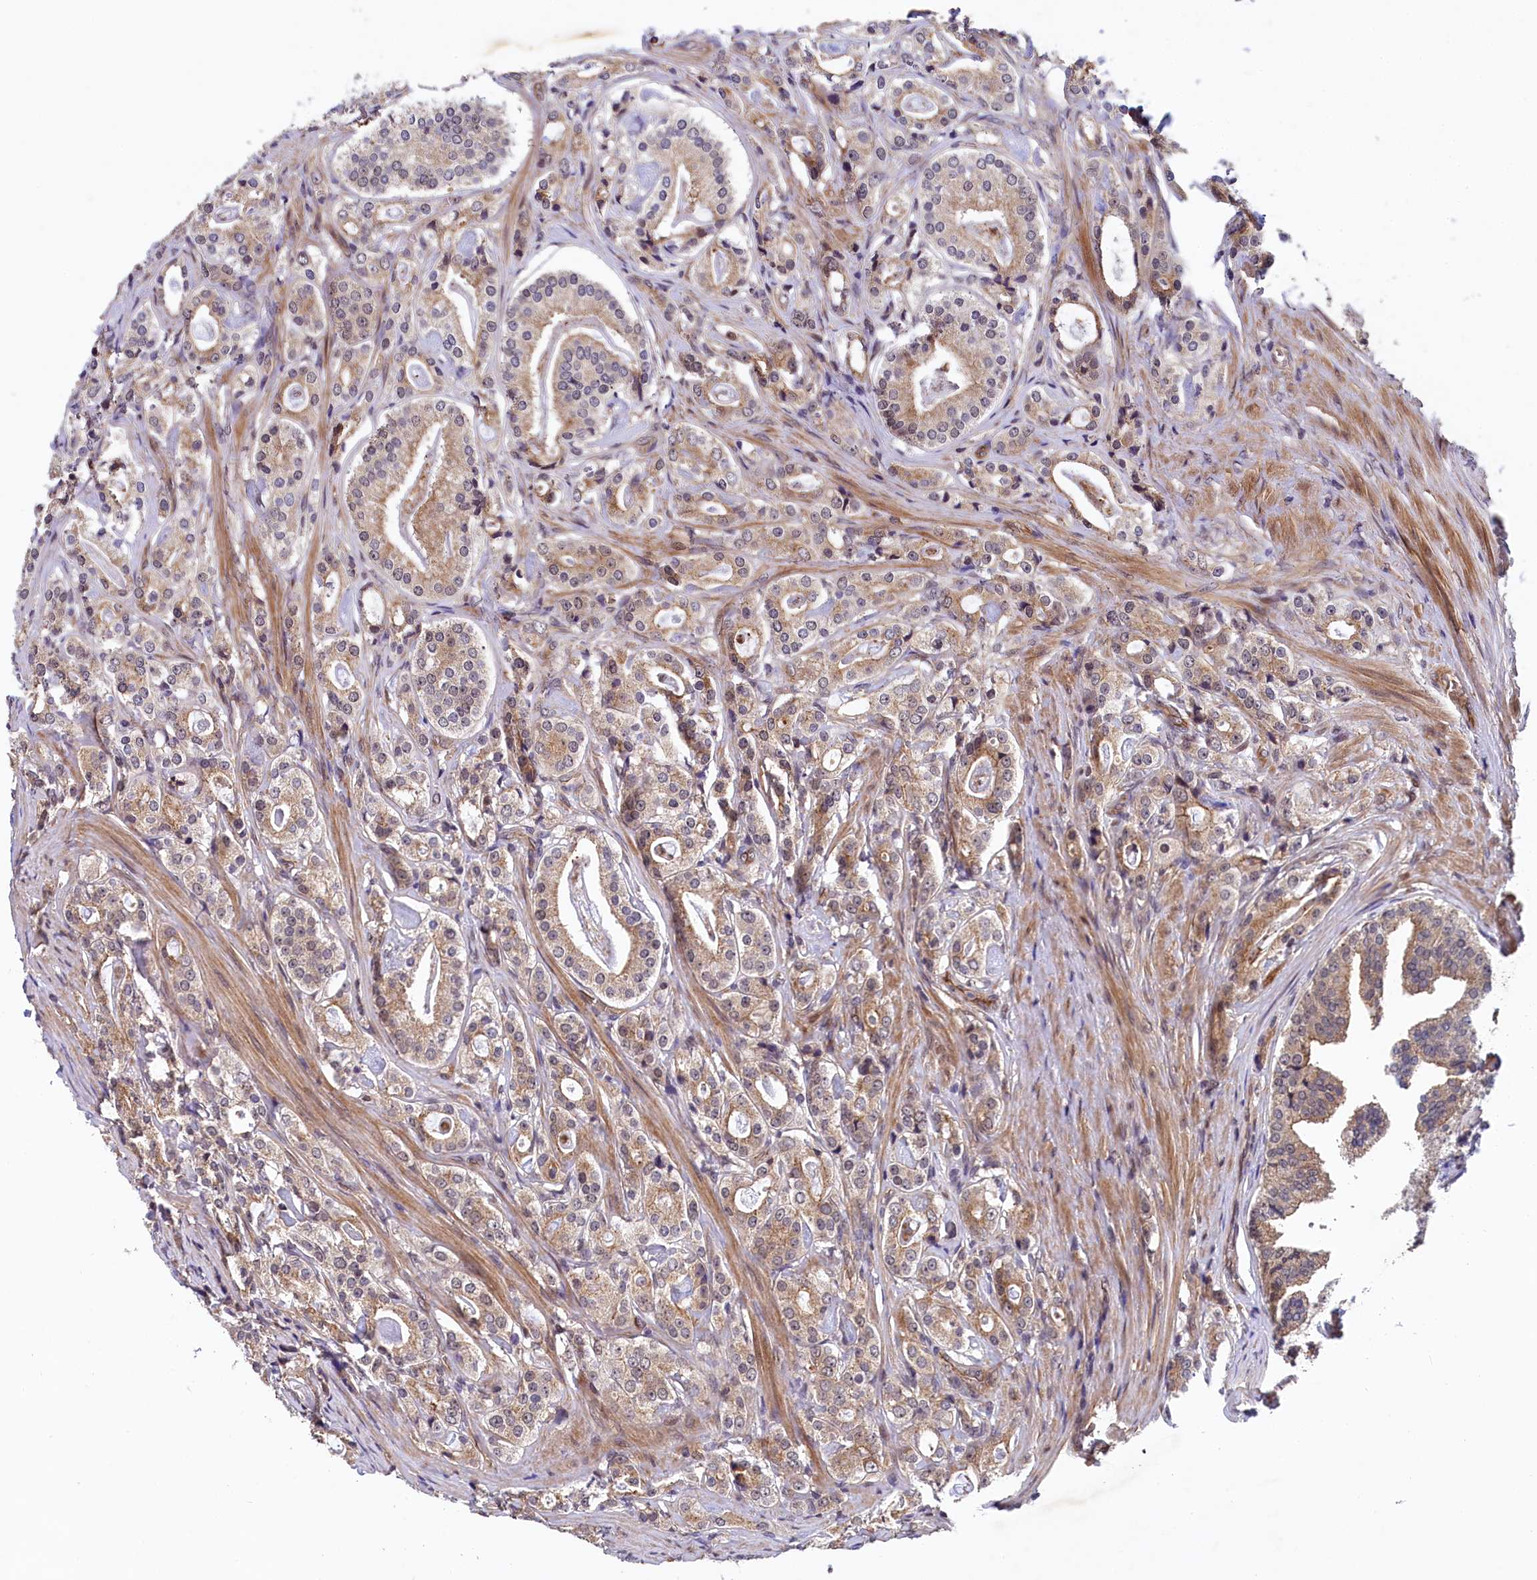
{"staining": {"intensity": "weak", "quantity": ">75%", "location": "cytoplasmic/membranous"}, "tissue": "prostate cancer", "cell_type": "Tumor cells", "image_type": "cancer", "snomed": [{"axis": "morphology", "description": "Adenocarcinoma, High grade"}, {"axis": "topography", "description": "Prostate"}], "caption": "Immunohistochemical staining of human prostate cancer (adenocarcinoma (high-grade)) exhibits low levels of weak cytoplasmic/membranous staining in approximately >75% of tumor cells. (brown staining indicates protein expression, while blue staining denotes nuclei).", "gene": "ARL14EP", "patient": {"sex": "male", "age": 63}}